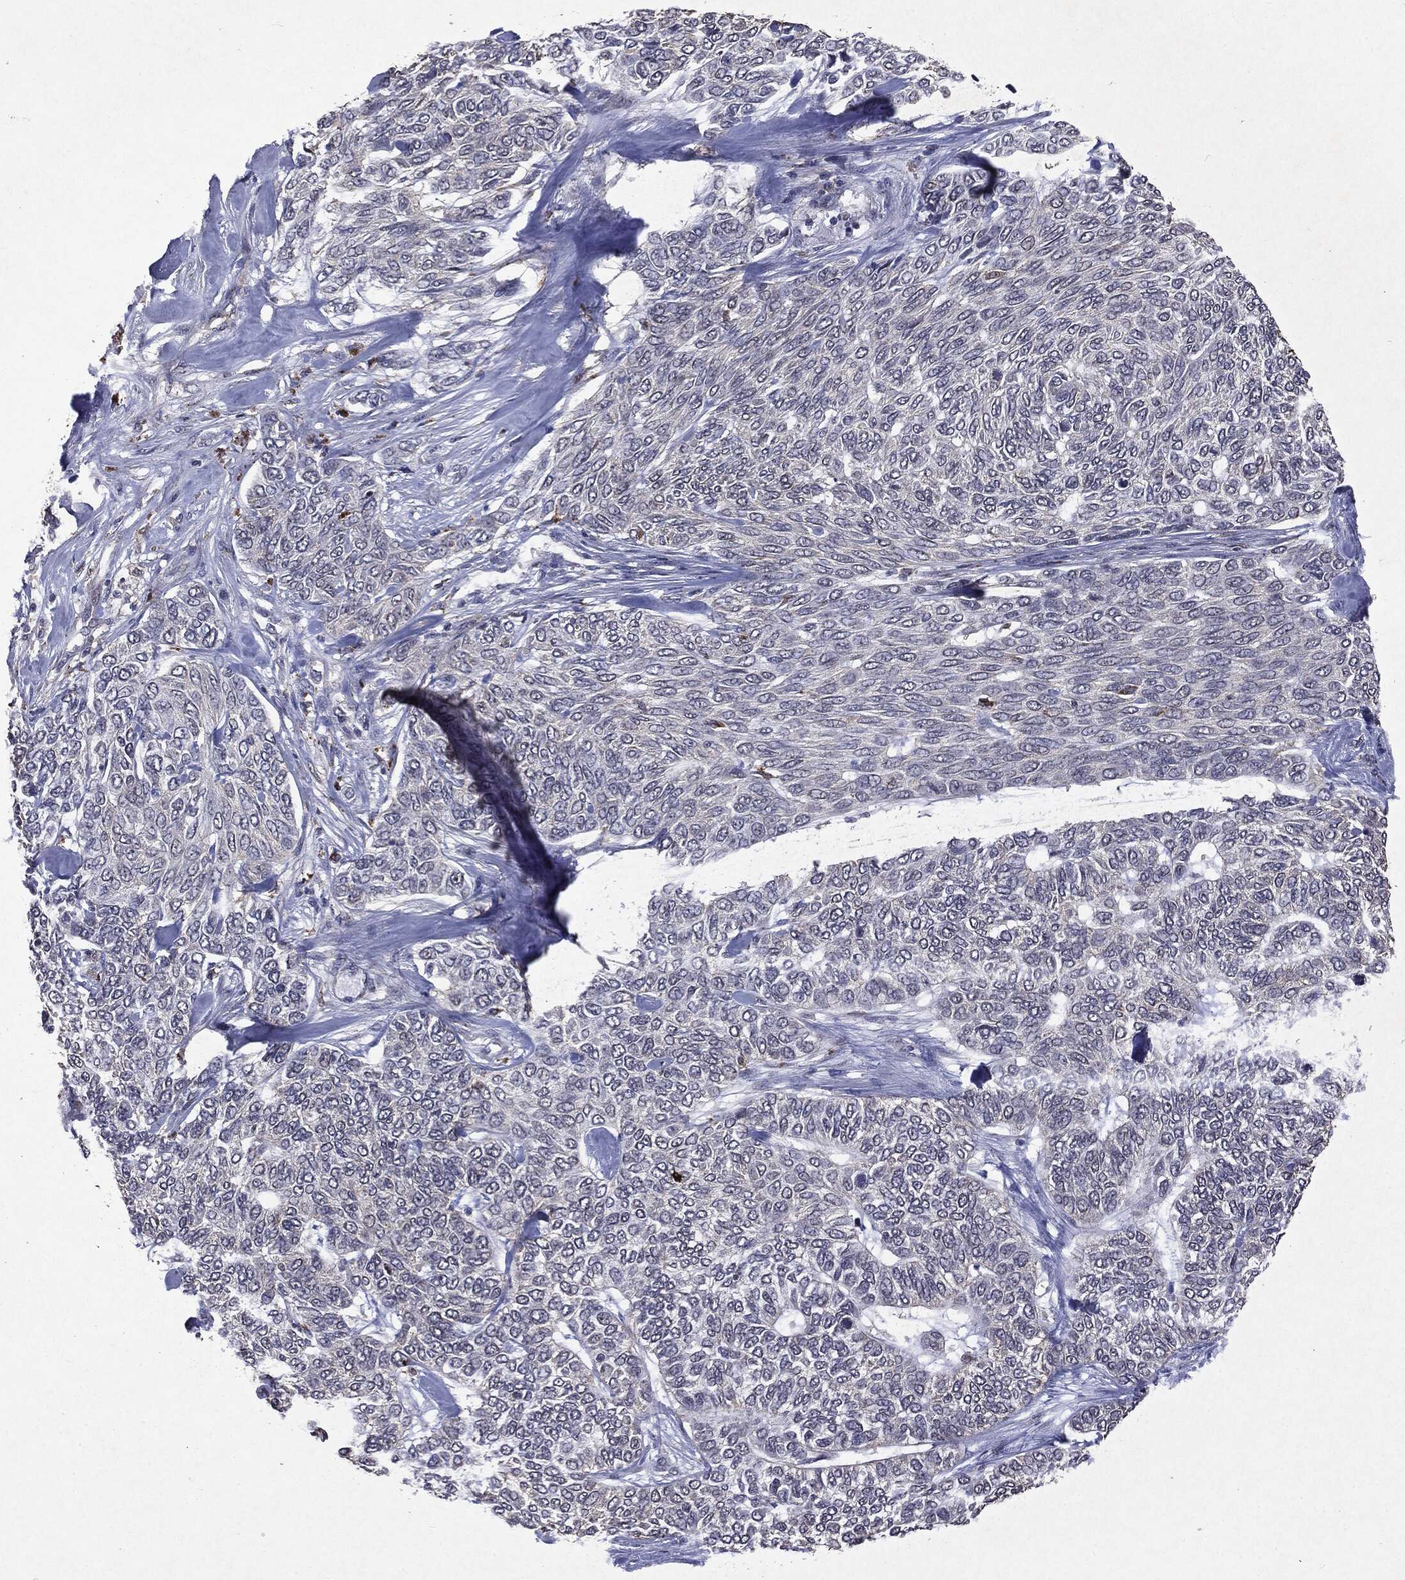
{"staining": {"intensity": "negative", "quantity": "none", "location": "none"}, "tissue": "skin cancer", "cell_type": "Tumor cells", "image_type": "cancer", "snomed": [{"axis": "morphology", "description": "Basal cell carcinoma"}, {"axis": "topography", "description": "Skin"}], "caption": "Protein analysis of skin cancer (basal cell carcinoma) demonstrates no significant expression in tumor cells.", "gene": "PTEN", "patient": {"sex": "female", "age": 65}}